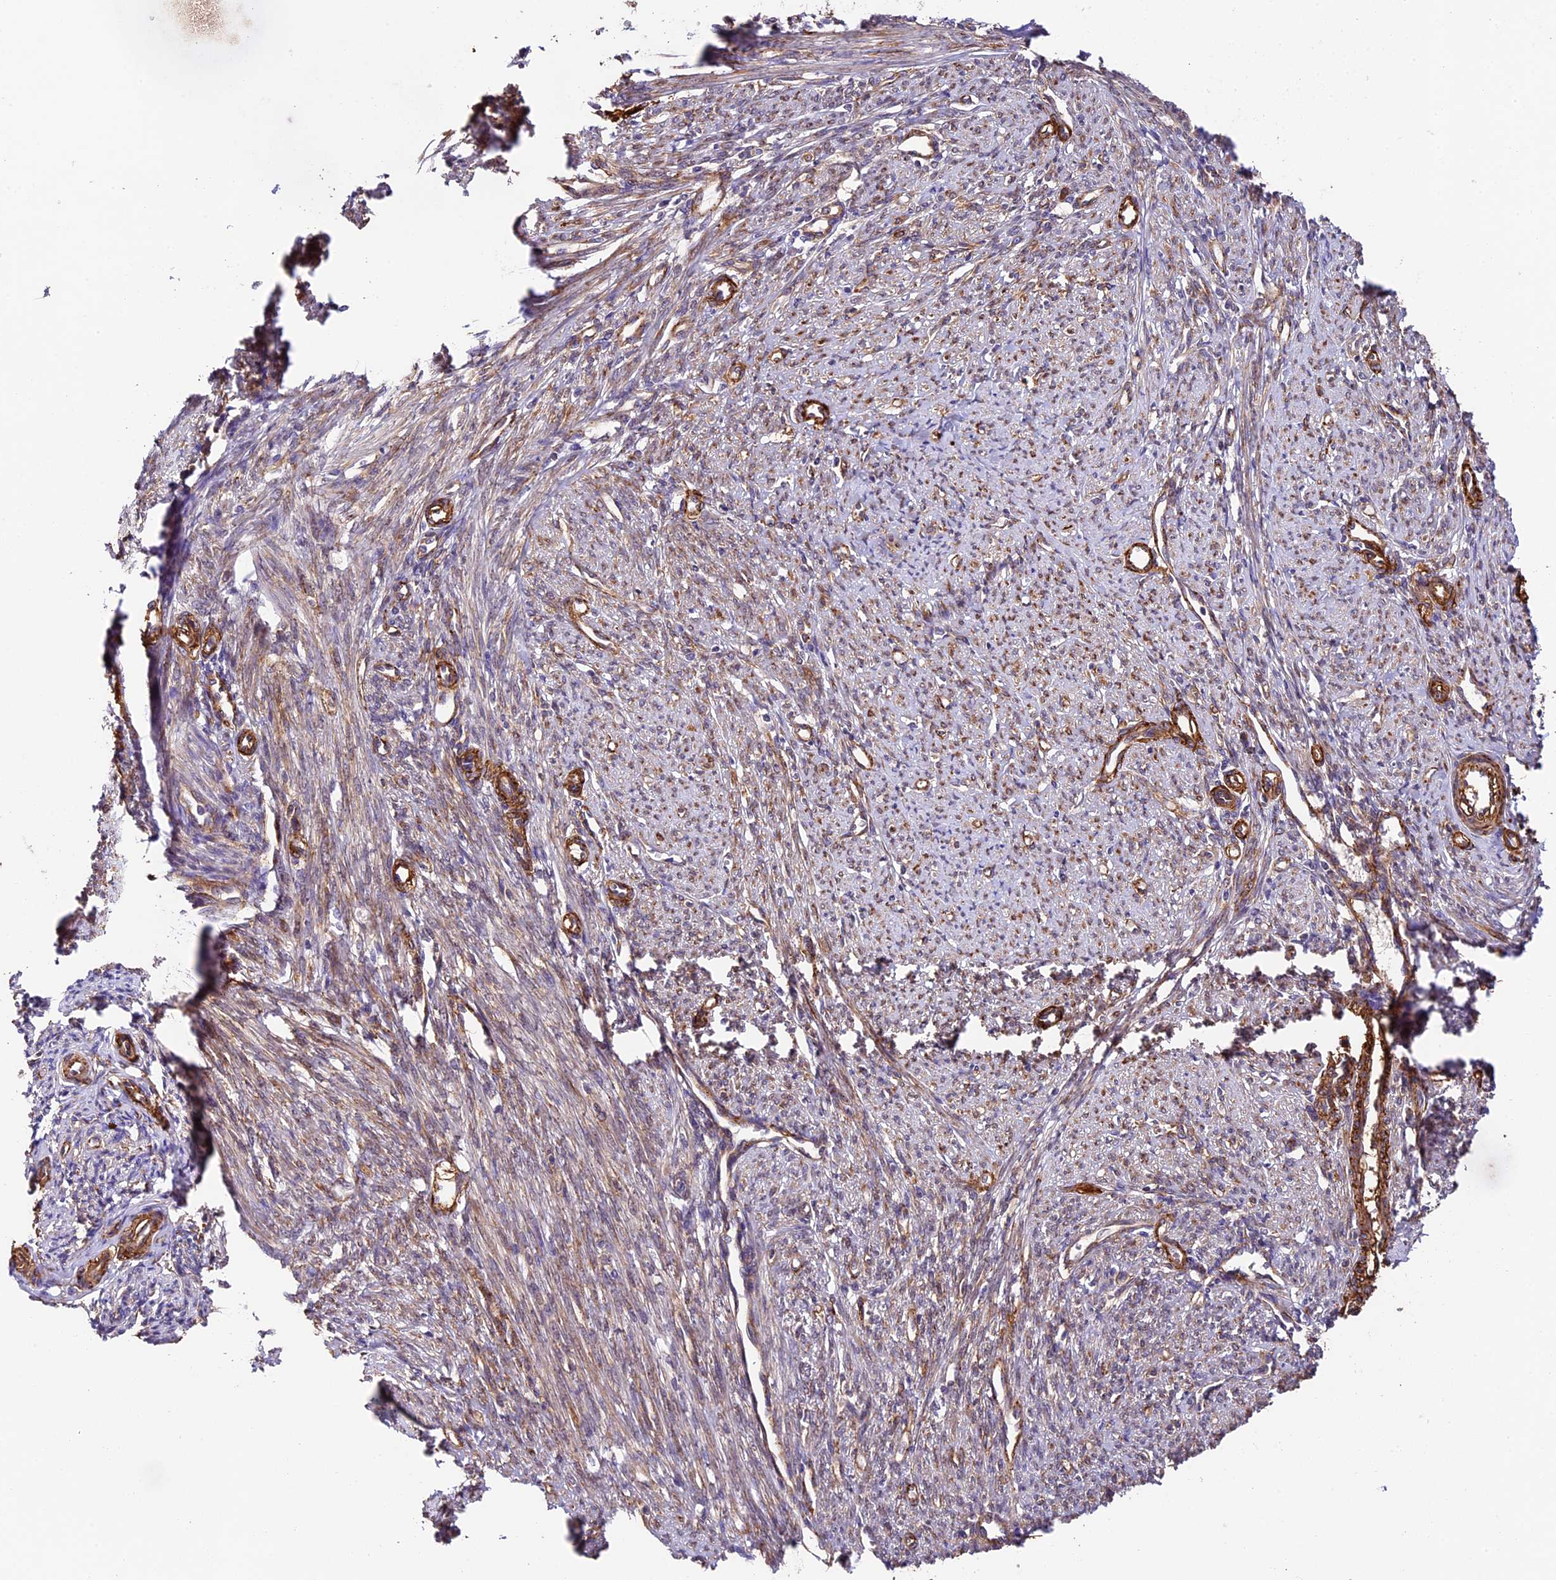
{"staining": {"intensity": "moderate", "quantity": "25%-75%", "location": "cytoplasmic/membranous"}, "tissue": "smooth muscle", "cell_type": "Smooth muscle cells", "image_type": "normal", "snomed": [{"axis": "morphology", "description": "Normal tissue, NOS"}, {"axis": "topography", "description": "Smooth muscle"}, {"axis": "topography", "description": "Uterus"}], "caption": "Benign smooth muscle exhibits moderate cytoplasmic/membranous expression in approximately 25%-75% of smooth muscle cells.", "gene": "LSM7", "patient": {"sex": "female", "age": 59}}